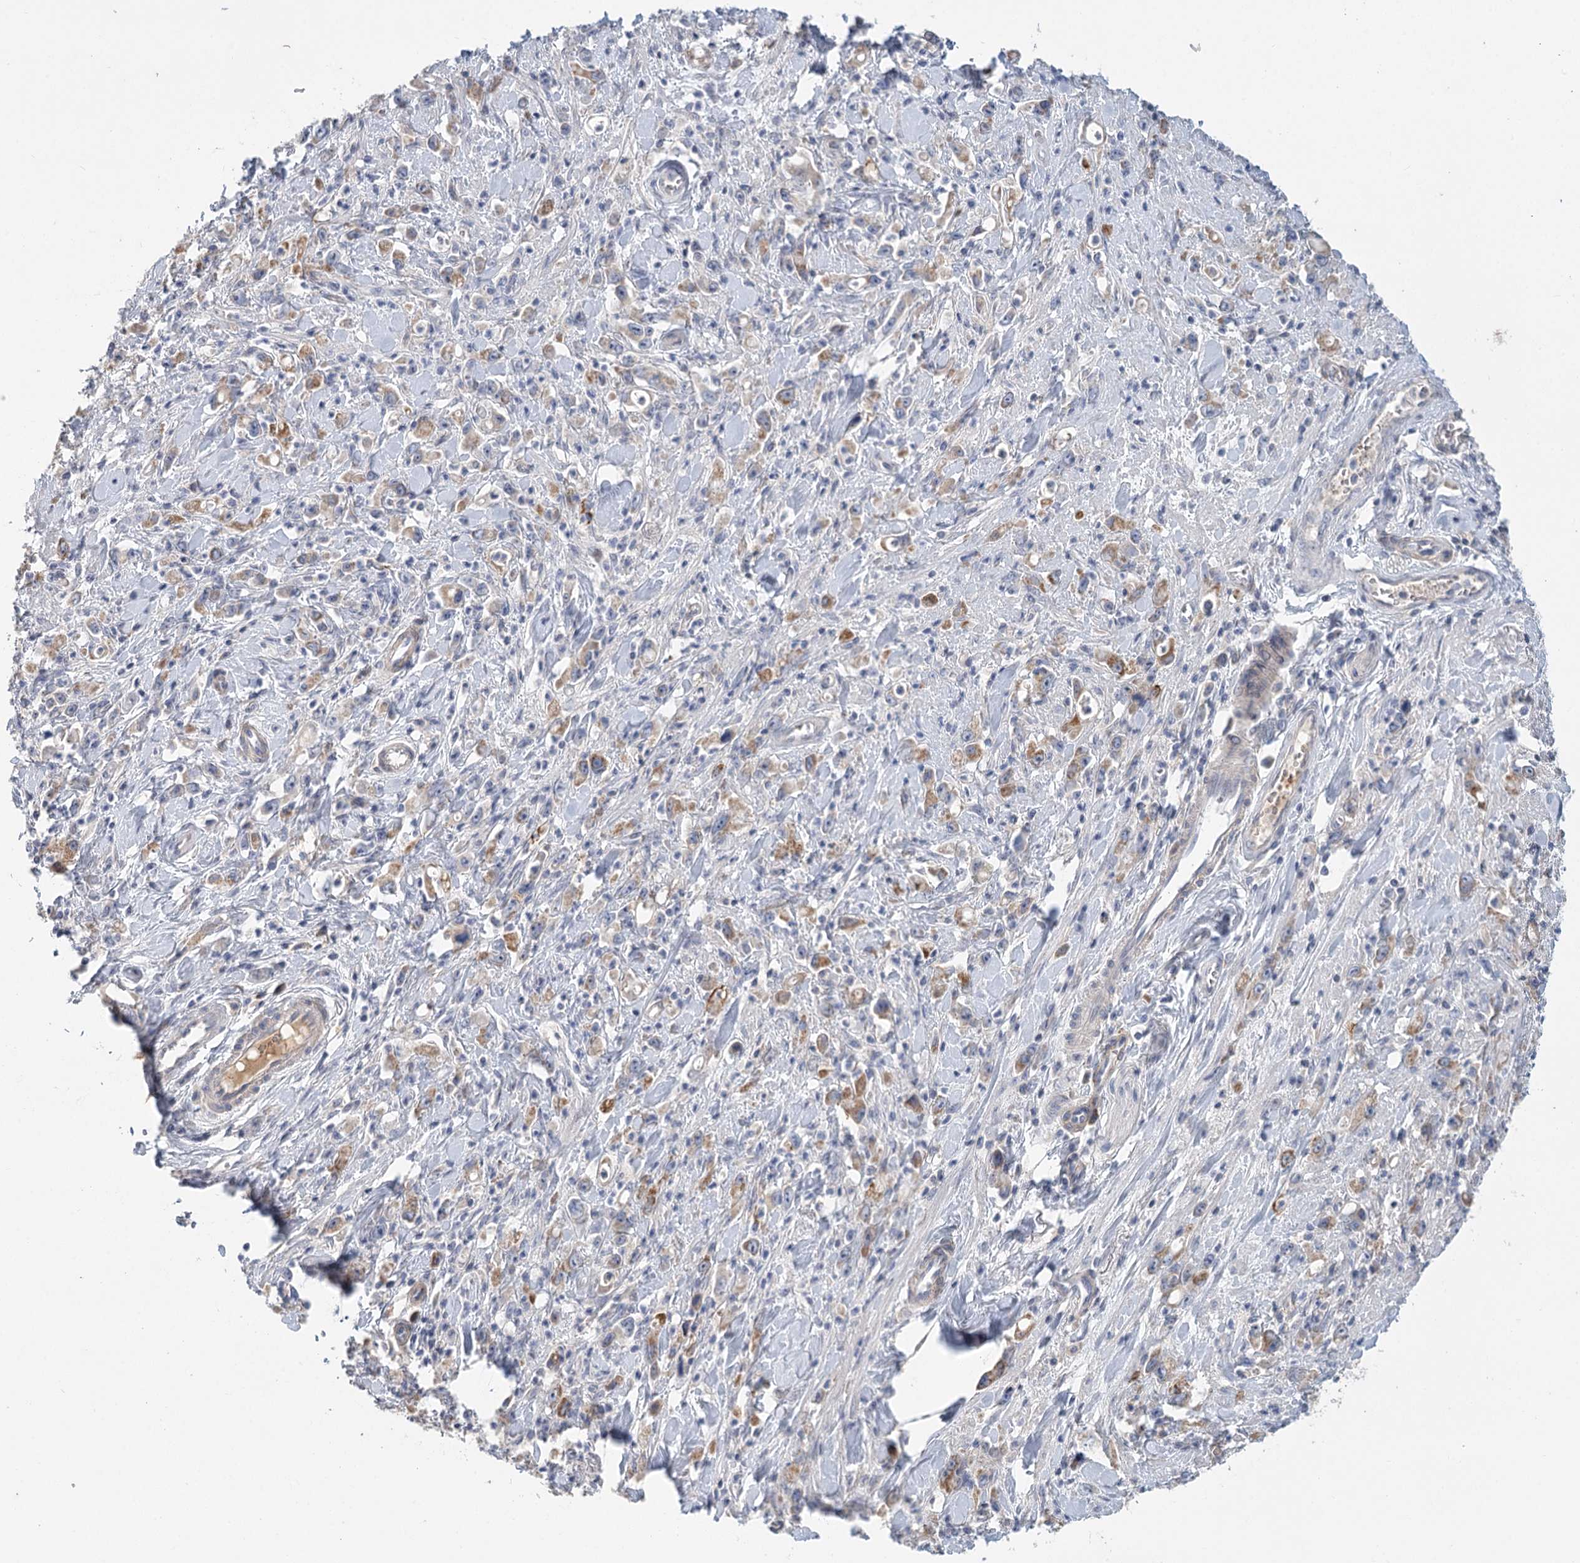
{"staining": {"intensity": "moderate", "quantity": "25%-75%", "location": "cytoplasmic/membranous"}, "tissue": "stomach cancer", "cell_type": "Tumor cells", "image_type": "cancer", "snomed": [{"axis": "morphology", "description": "Adenocarcinoma, NOS"}, {"axis": "topography", "description": "Stomach, lower"}], "caption": "Tumor cells exhibit medium levels of moderate cytoplasmic/membranous expression in about 25%-75% of cells in stomach cancer.", "gene": "ARHGAP44", "patient": {"sex": "female", "age": 43}}